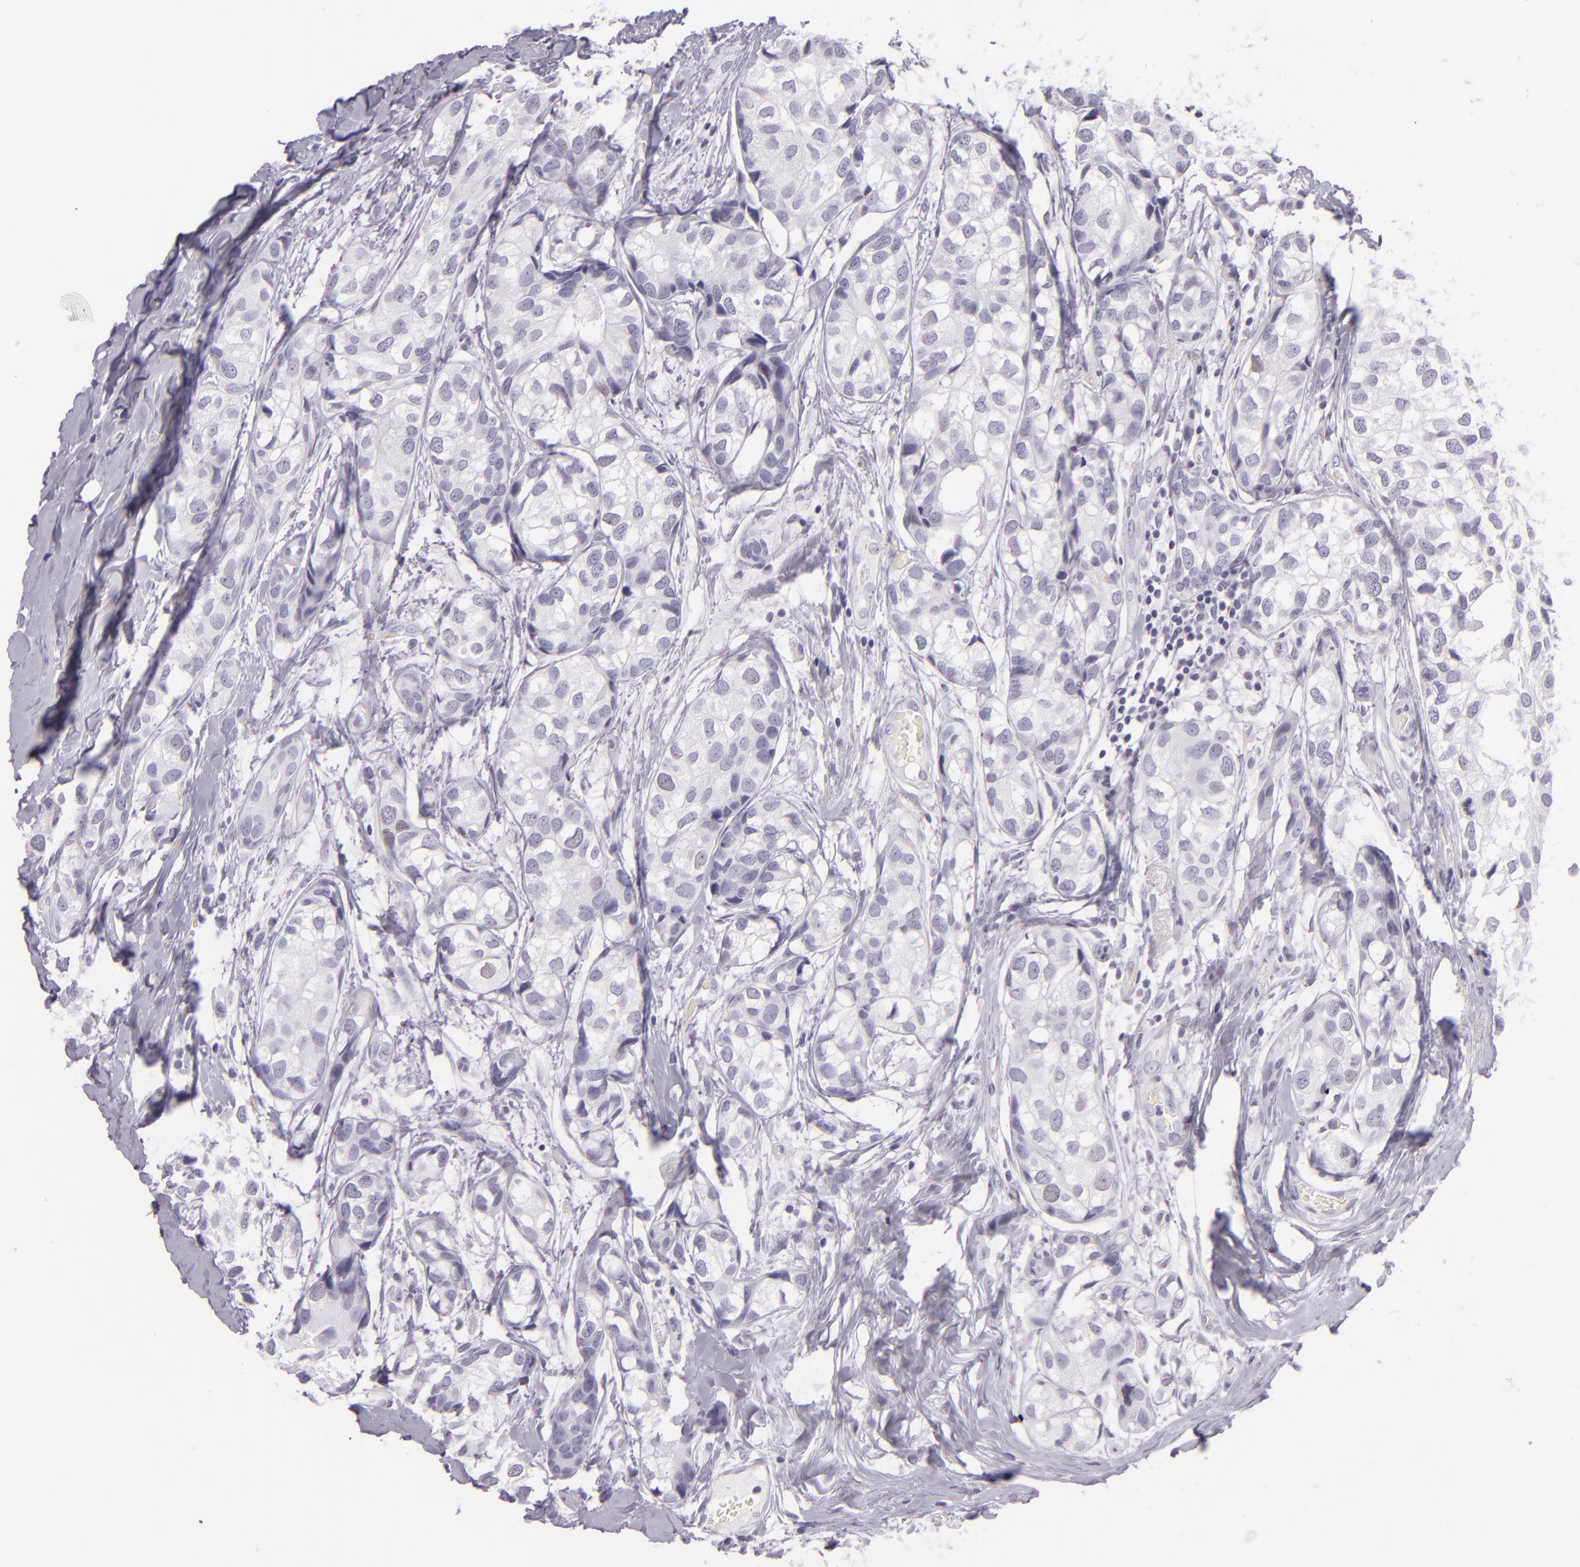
{"staining": {"intensity": "negative", "quantity": "none", "location": "none"}, "tissue": "breast cancer", "cell_type": "Tumor cells", "image_type": "cancer", "snomed": [{"axis": "morphology", "description": "Duct carcinoma"}, {"axis": "topography", "description": "Breast"}], "caption": "This is a image of immunohistochemistry staining of invasive ductal carcinoma (breast), which shows no expression in tumor cells.", "gene": "MCM3", "patient": {"sex": "female", "age": 68}}